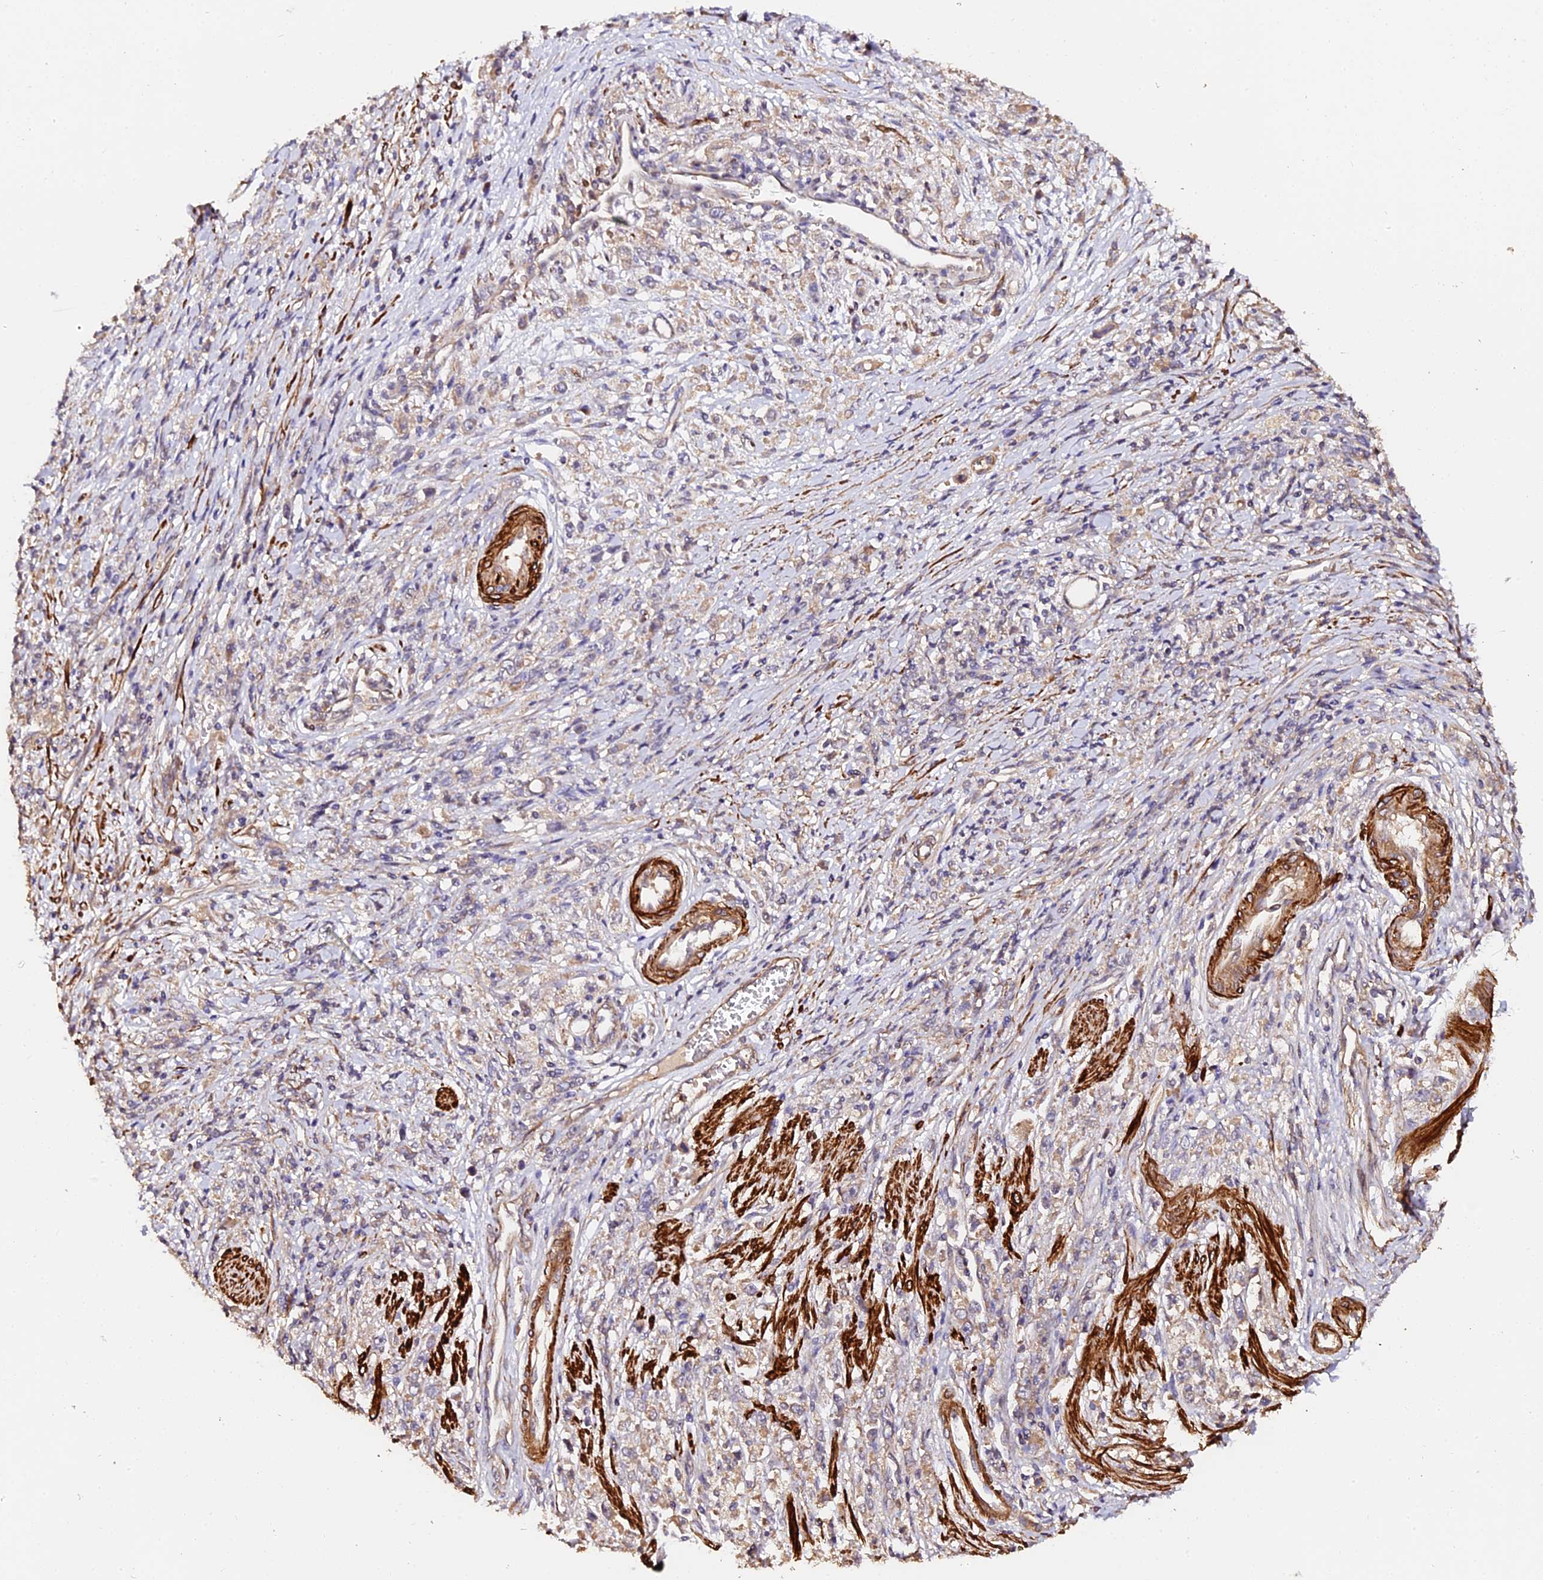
{"staining": {"intensity": "weak", "quantity": "25%-75%", "location": "cytoplasmic/membranous"}, "tissue": "stomach cancer", "cell_type": "Tumor cells", "image_type": "cancer", "snomed": [{"axis": "morphology", "description": "Adenocarcinoma, NOS"}, {"axis": "topography", "description": "Stomach"}], "caption": "Protein staining of stomach adenocarcinoma tissue reveals weak cytoplasmic/membranous positivity in approximately 25%-75% of tumor cells.", "gene": "TDO2", "patient": {"sex": "female", "age": 59}}